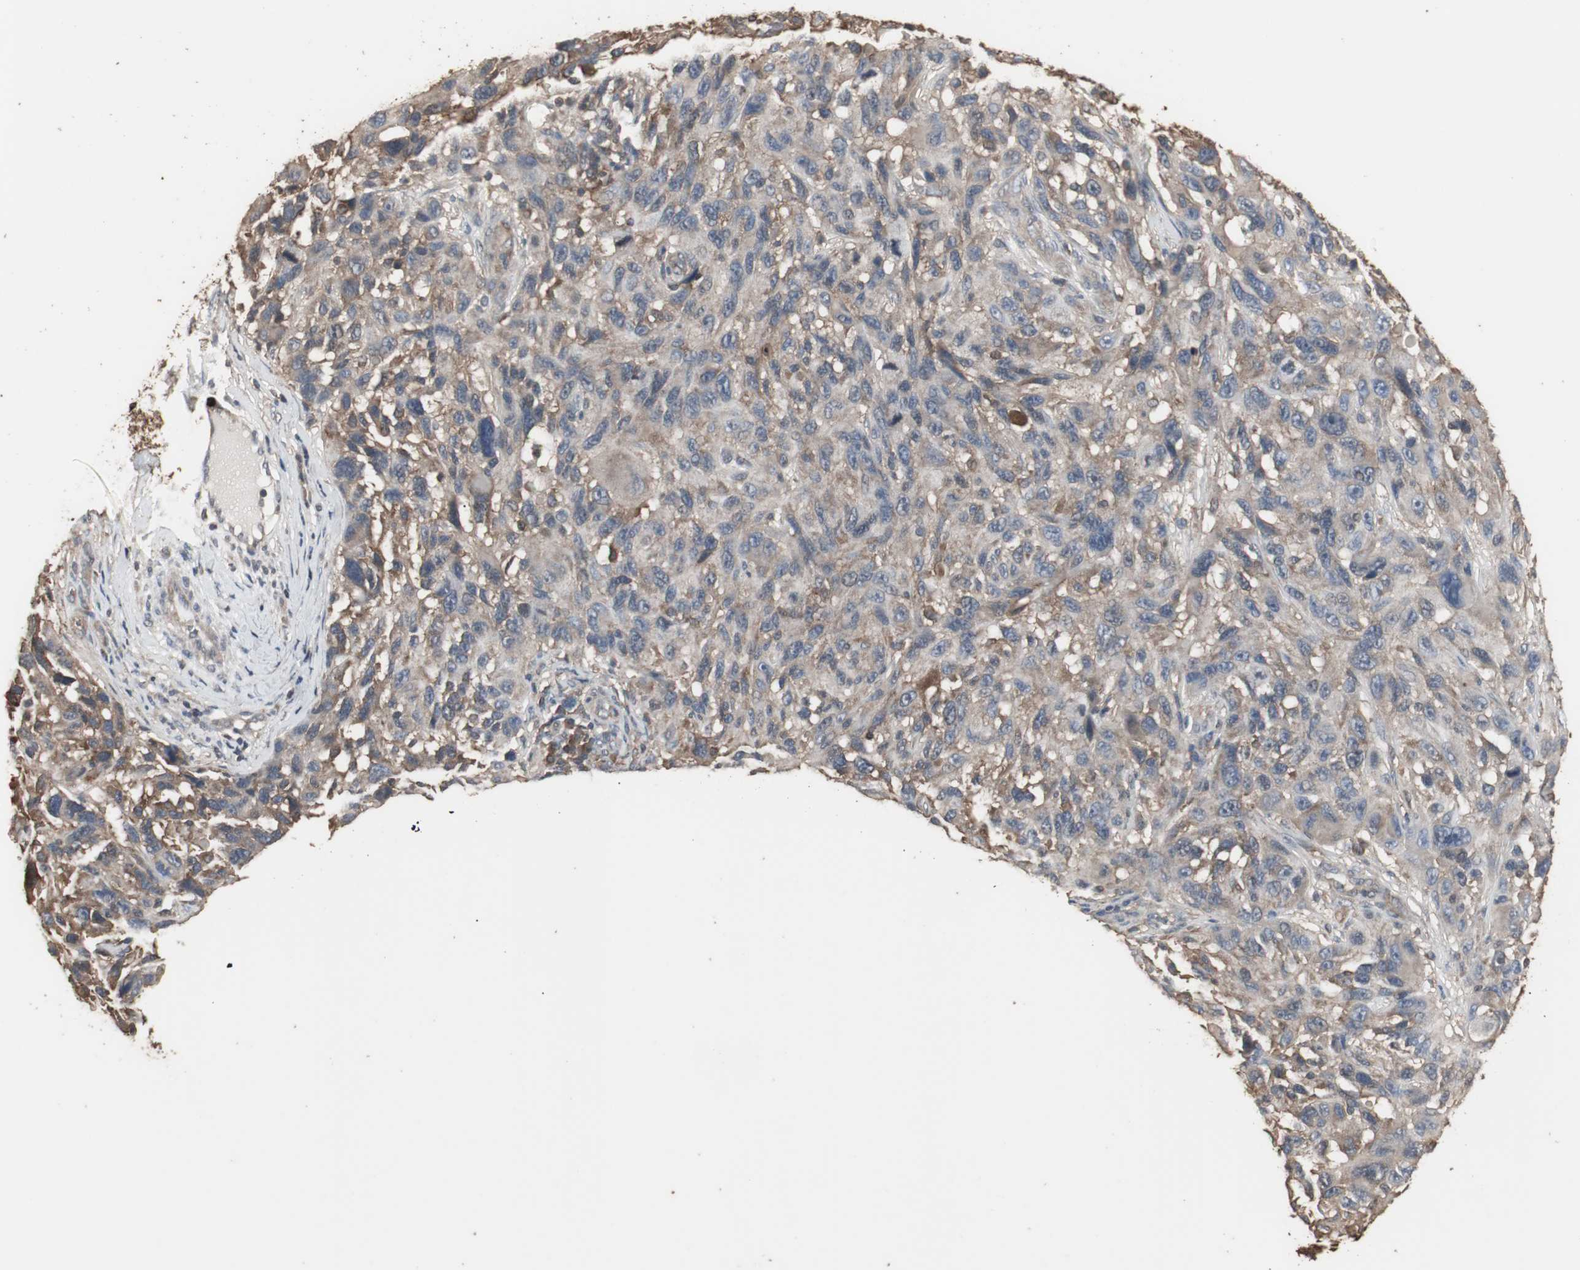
{"staining": {"intensity": "strong", "quantity": ">75%", "location": "cytoplasmic/membranous"}, "tissue": "melanoma", "cell_type": "Tumor cells", "image_type": "cancer", "snomed": [{"axis": "morphology", "description": "Malignant melanoma, NOS"}, {"axis": "topography", "description": "Skin"}], "caption": "Approximately >75% of tumor cells in malignant melanoma show strong cytoplasmic/membranous protein expression as visualized by brown immunohistochemical staining.", "gene": "HPRT1", "patient": {"sex": "male", "age": 53}}